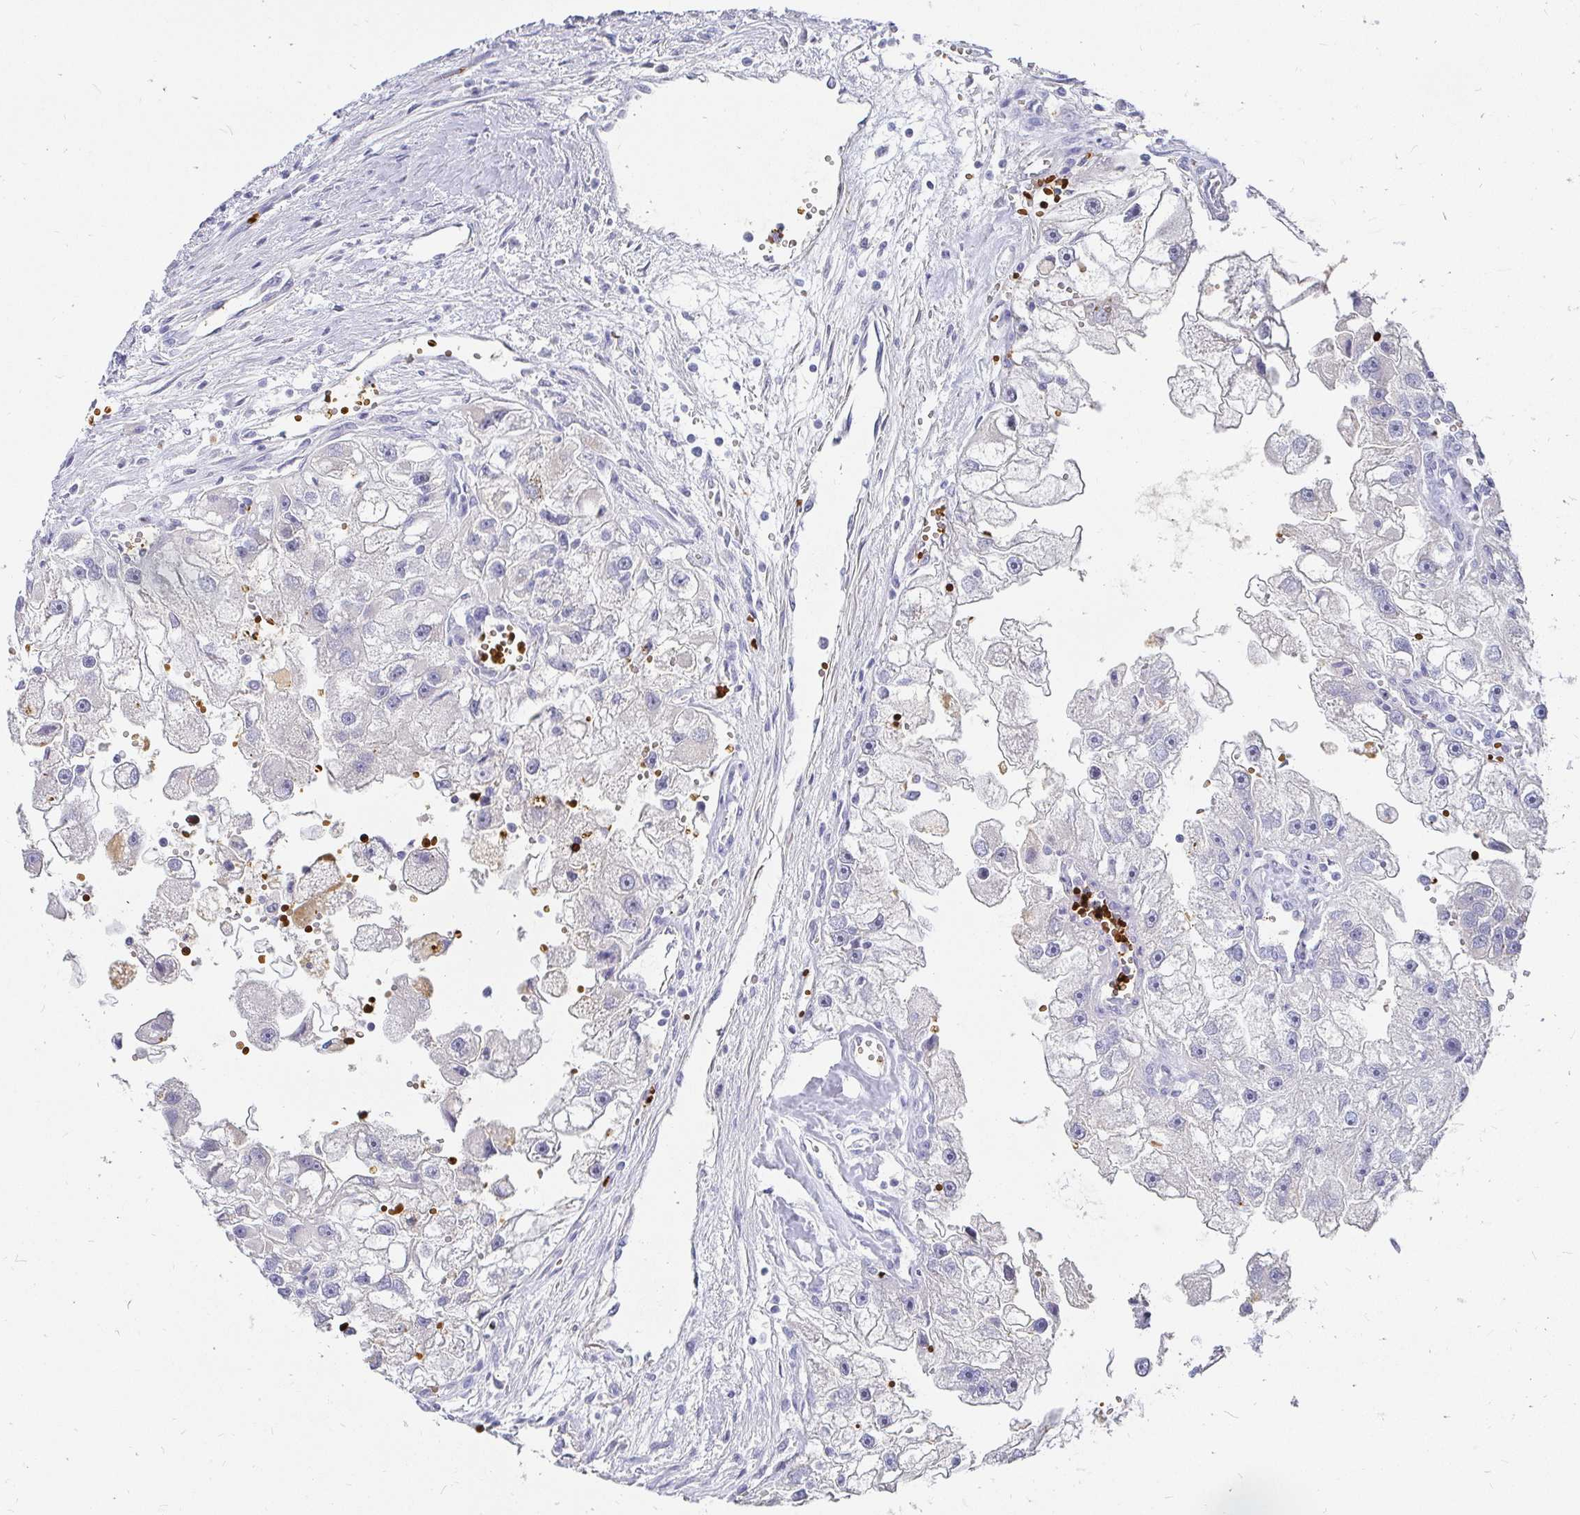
{"staining": {"intensity": "negative", "quantity": "none", "location": "none"}, "tissue": "renal cancer", "cell_type": "Tumor cells", "image_type": "cancer", "snomed": [{"axis": "morphology", "description": "Adenocarcinoma, NOS"}, {"axis": "topography", "description": "Kidney"}], "caption": "There is no significant positivity in tumor cells of renal cancer.", "gene": "FGF21", "patient": {"sex": "male", "age": 63}}